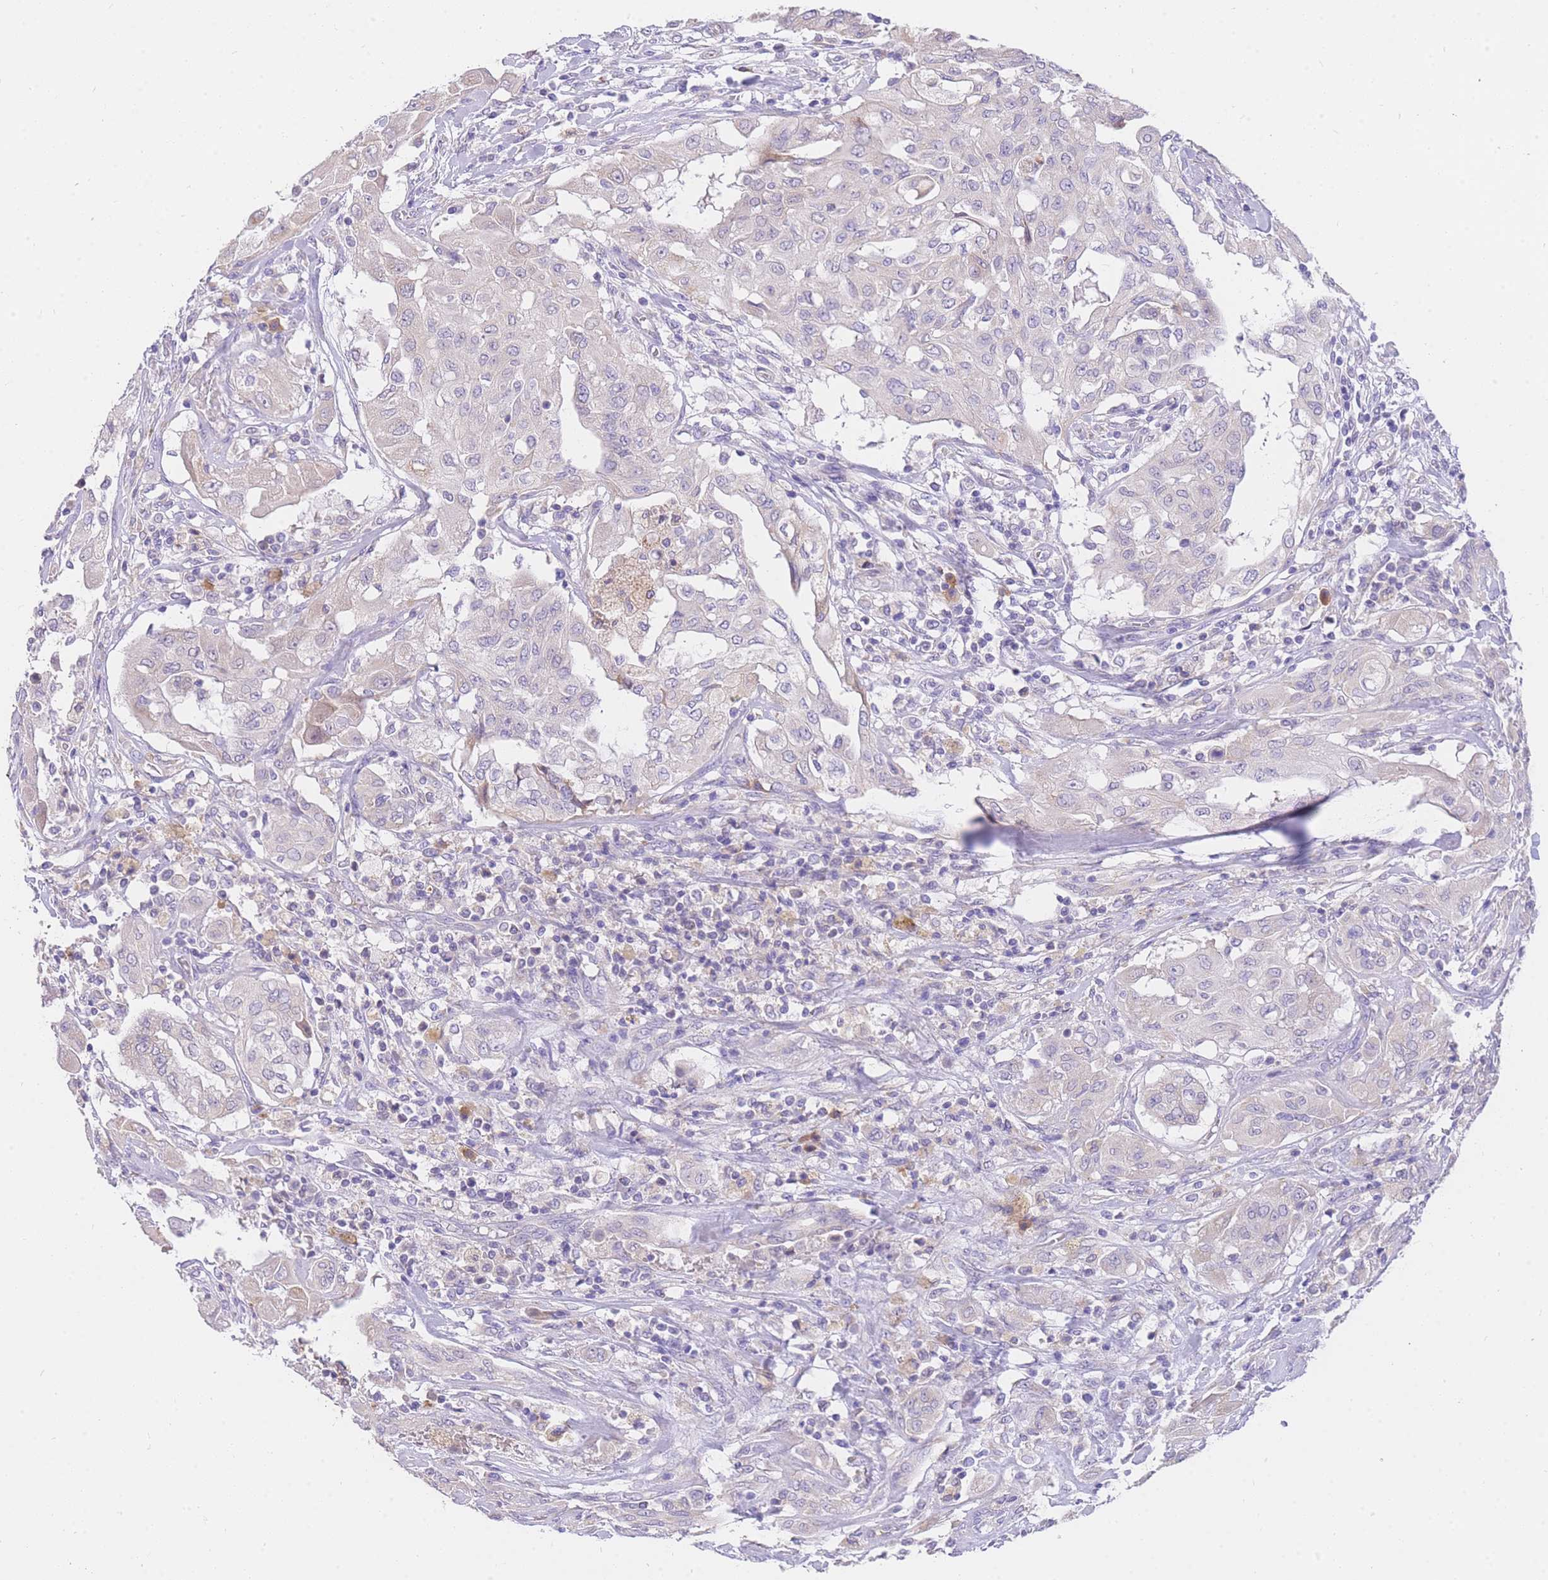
{"staining": {"intensity": "negative", "quantity": "none", "location": "none"}, "tissue": "thyroid cancer", "cell_type": "Tumor cells", "image_type": "cancer", "snomed": [{"axis": "morphology", "description": "Papillary adenocarcinoma, NOS"}, {"axis": "topography", "description": "Thyroid gland"}], "caption": "The image reveals no significant positivity in tumor cells of thyroid papillary adenocarcinoma.", "gene": "C2orf88", "patient": {"sex": "female", "age": 59}}